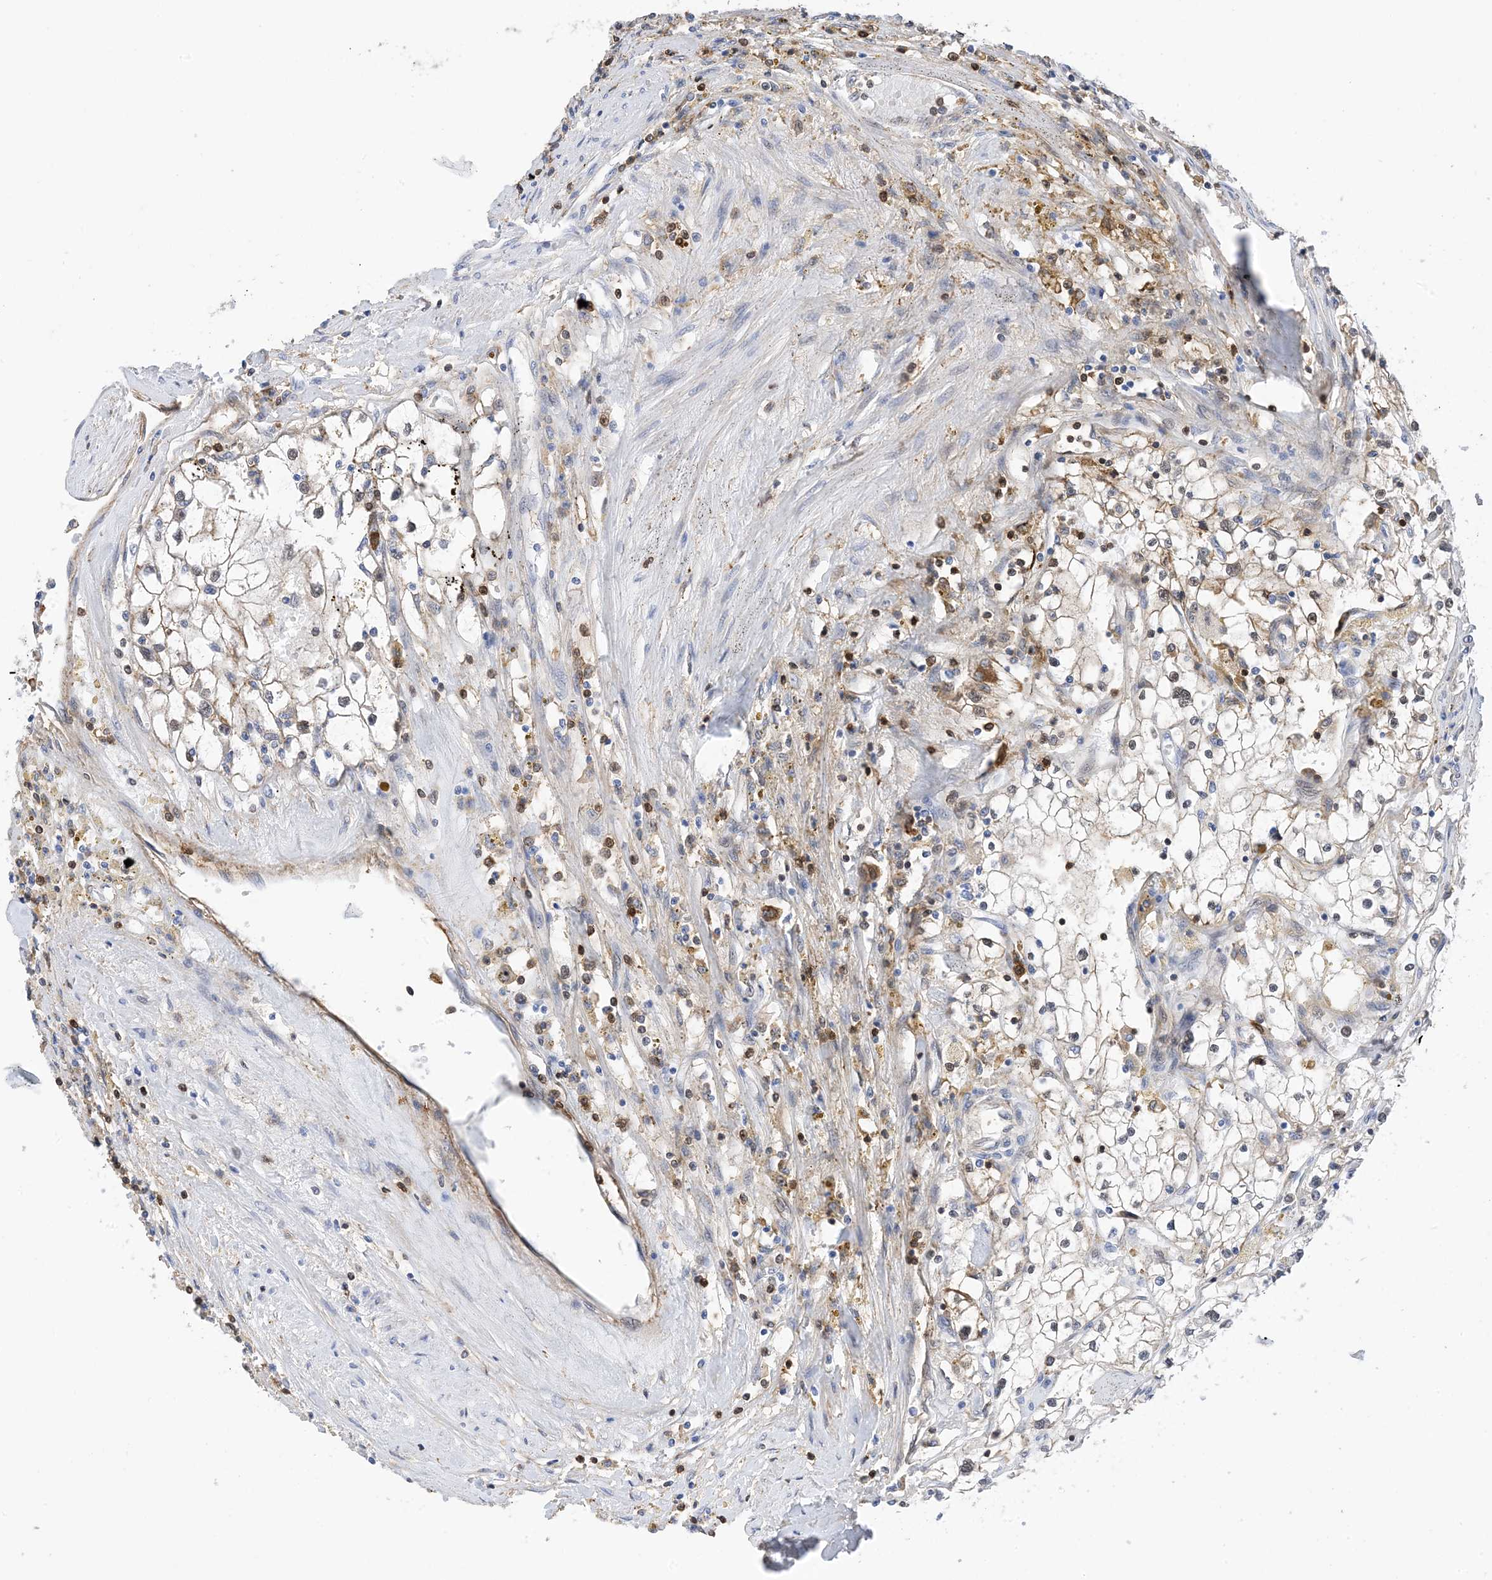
{"staining": {"intensity": "weak", "quantity": "25%-75%", "location": "cytoplasmic/membranous"}, "tissue": "renal cancer", "cell_type": "Tumor cells", "image_type": "cancer", "snomed": [{"axis": "morphology", "description": "Adenocarcinoma, NOS"}, {"axis": "topography", "description": "Kidney"}], "caption": "Human renal cancer (adenocarcinoma) stained with a brown dye displays weak cytoplasmic/membranous positive expression in about 25%-75% of tumor cells.", "gene": "ANXA1", "patient": {"sex": "male", "age": 56}}